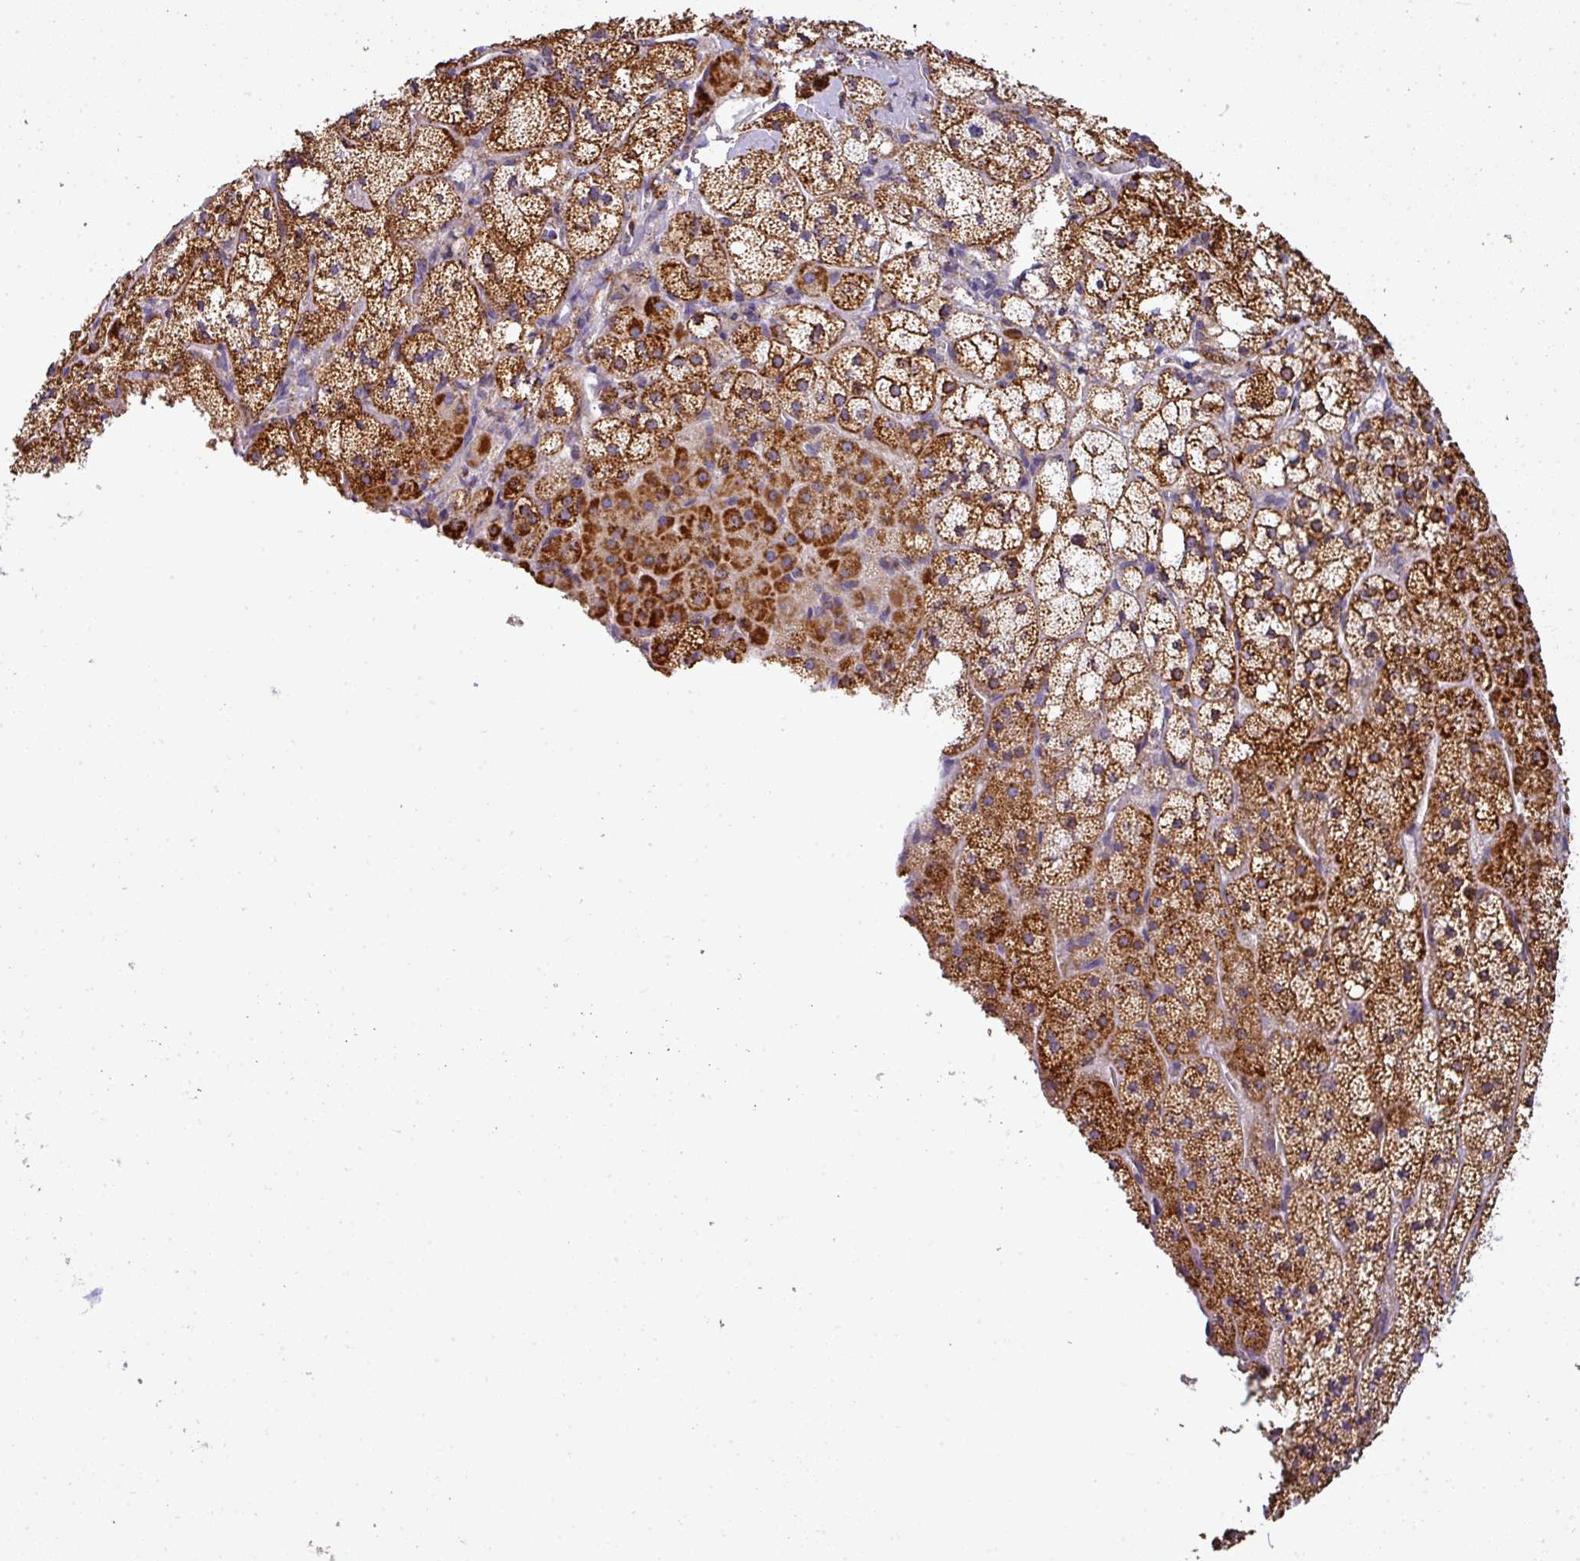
{"staining": {"intensity": "strong", "quantity": ">75%", "location": "cytoplasmic/membranous"}, "tissue": "adrenal gland", "cell_type": "Glandular cells", "image_type": "normal", "snomed": [{"axis": "morphology", "description": "Normal tissue, NOS"}, {"axis": "topography", "description": "Adrenal gland"}], "caption": "Immunohistochemistry (IHC) (DAB (3,3'-diaminobenzidine)) staining of benign adrenal gland shows strong cytoplasmic/membranous protein expression in about >75% of glandular cells.", "gene": "UQCRFS1", "patient": {"sex": "male", "age": 53}}